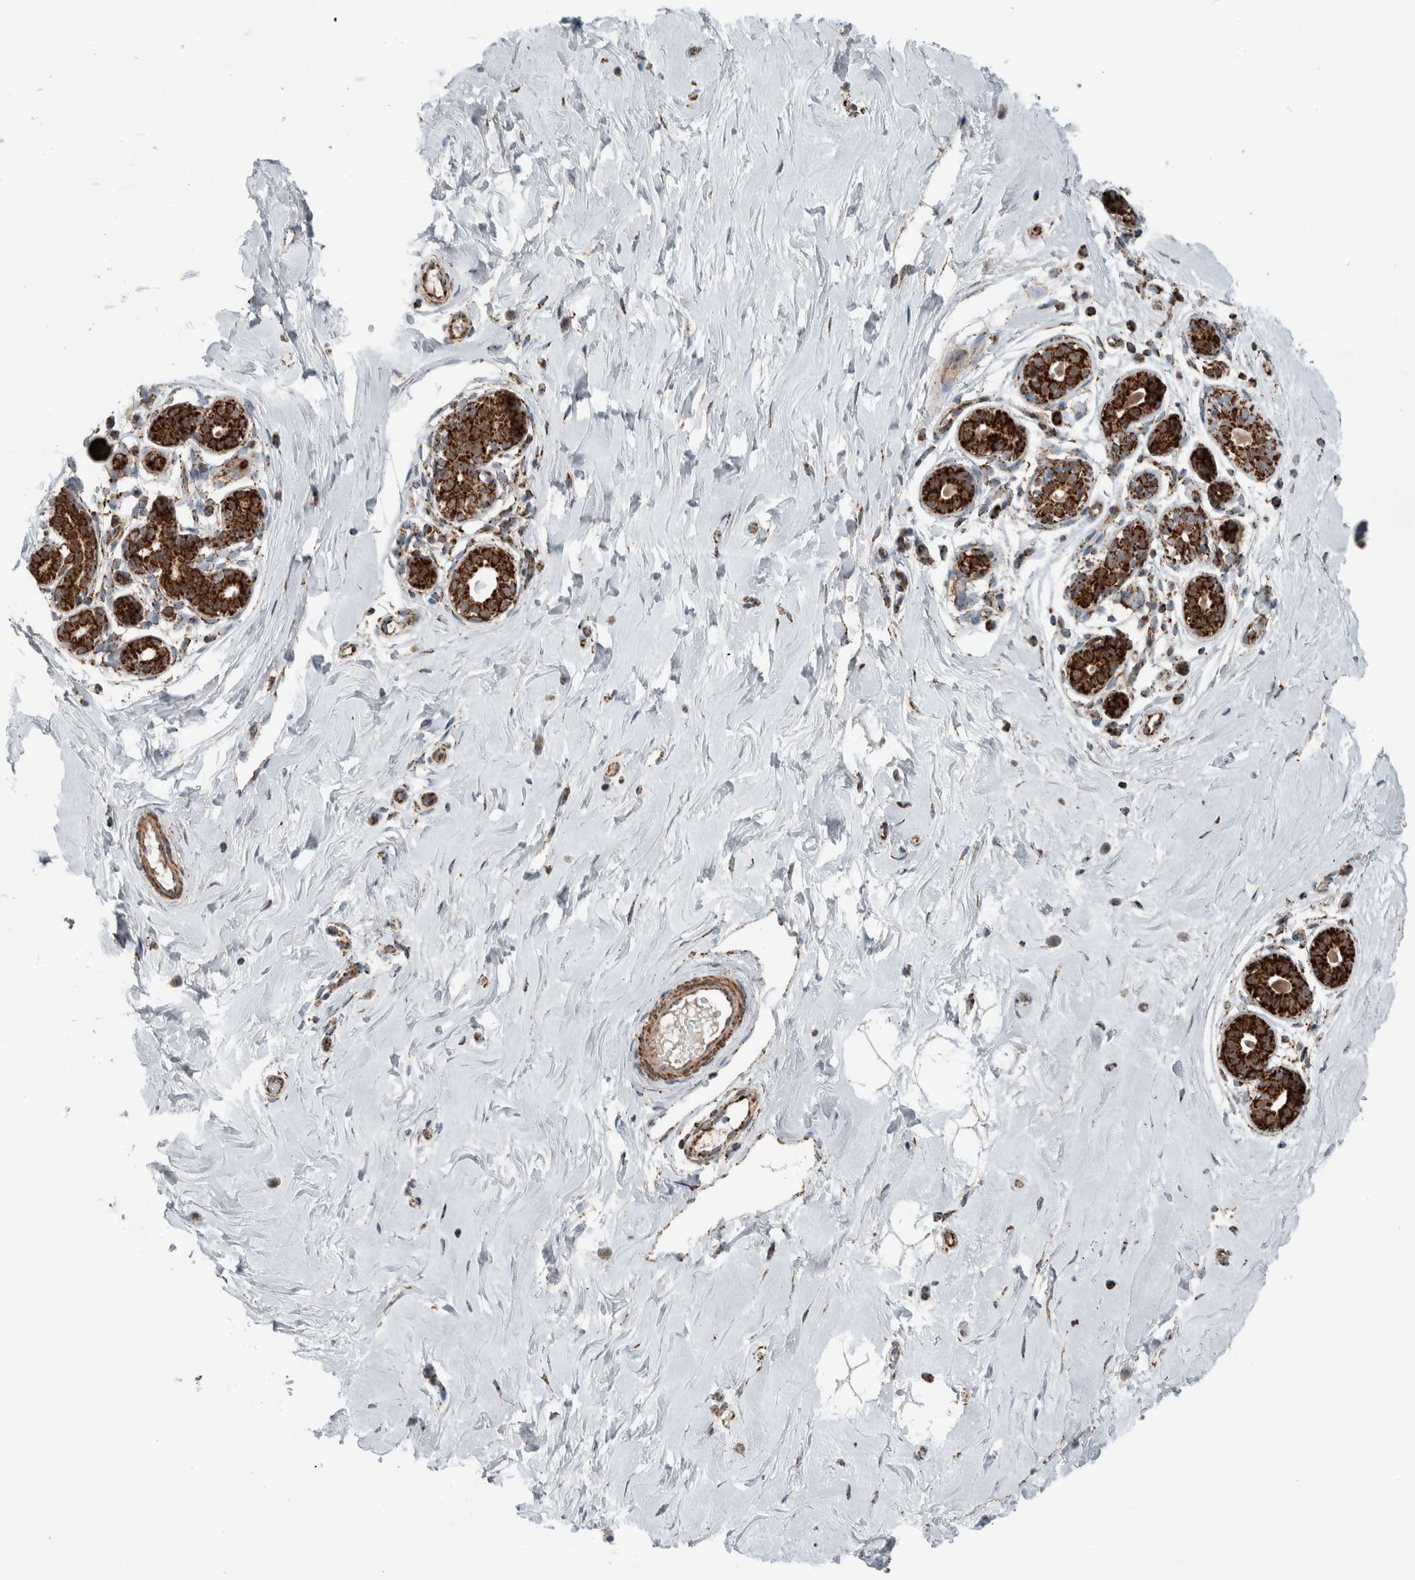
{"staining": {"intensity": "negative", "quantity": "none", "location": "none"}, "tissue": "breast", "cell_type": "Adipocytes", "image_type": "normal", "snomed": [{"axis": "morphology", "description": "Normal tissue, NOS"}, {"axis": "topography", "description": "Breast"}], "caption": "IHC micrograph of benign human breast stained for a protein (brown), which exhibits no staining in adipocytes.", "gene": "CNTROB", "patient": {"sex": "female", "age": 23}}